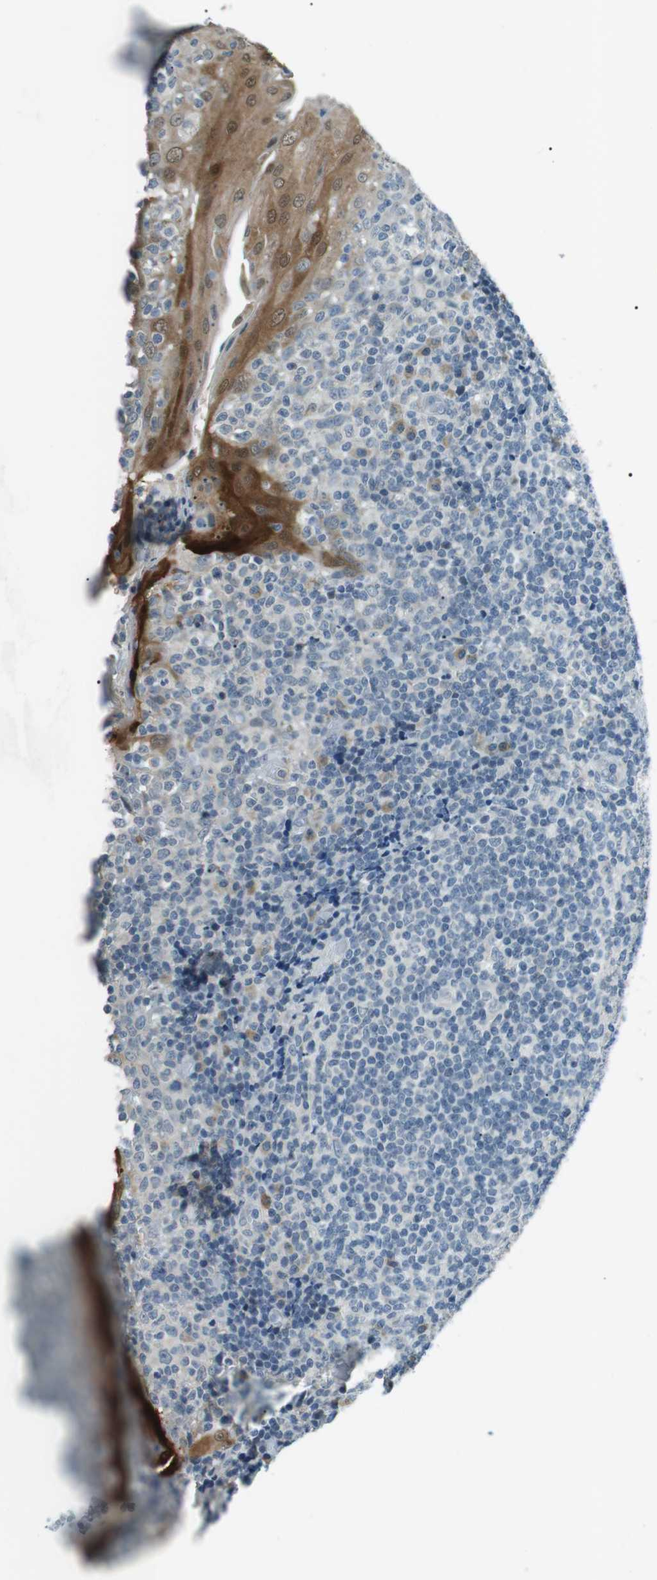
{"staining": {"intensity": "weak", "quantity": "<25%", "location": "cytoplasmic/membranous"}, "tissue": "tonsil", "cell_type": "Germinal center cells", "image_type": "normal", "snomed": [{"axis": "morphology", "description": "Normal tissue, NOS"}, {"axis": "topography", "description": "Tonsil"}], "caption": "IHC photomicrograph of normal tonsil: tonsil stained with DAB (3,3'-diaminobenzidine) displays no significant protein positivity in germinal center cells.", "gene": "ENSG00000289724", "patient": {"sex": "female", "age": 19}}